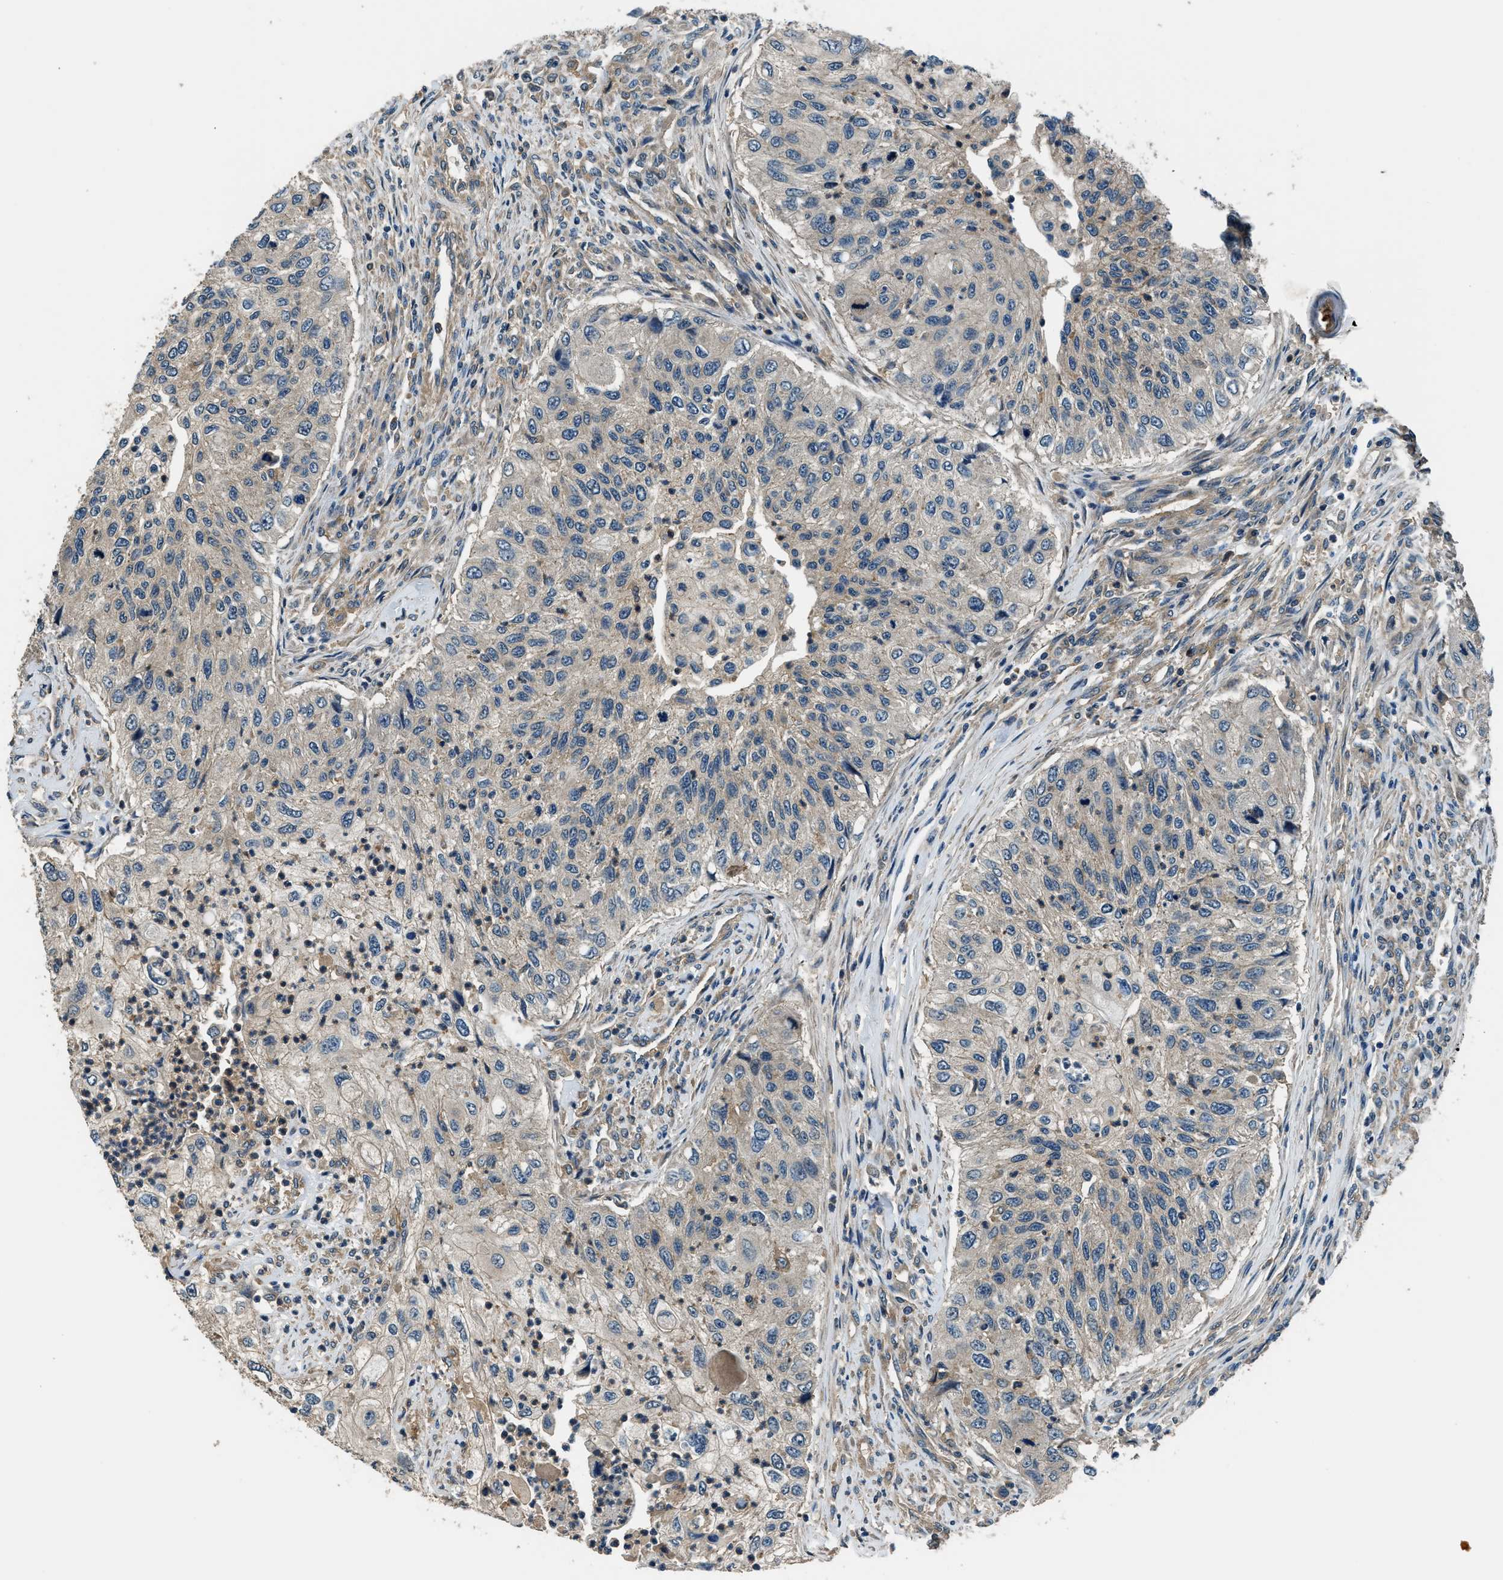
{"staining": {"intensity": "negative", "quantity": "none", "location": "none"}, "tissue": "urothelial cancer", "cell_type": "Tumor cells", "image_type": "cancer", "snomed": [{"axis": "morphology", "description": "Urothelial carcinoma, High grade"}, {"axis": "topography", "description": "Urinary bladder"}], "caption": "Immunohistochemistry of urothelial cancer displays no expression in tumor cells. The staining was performed using DAB (3,3'-diaminobenzidine) to visualize the protein expression in brown, while the nuclei were stained in blue with hematoxylin (Magnification: 20x).", "gene": "ARHGEF11", "patient": {"sex": "female", "age": 60}}